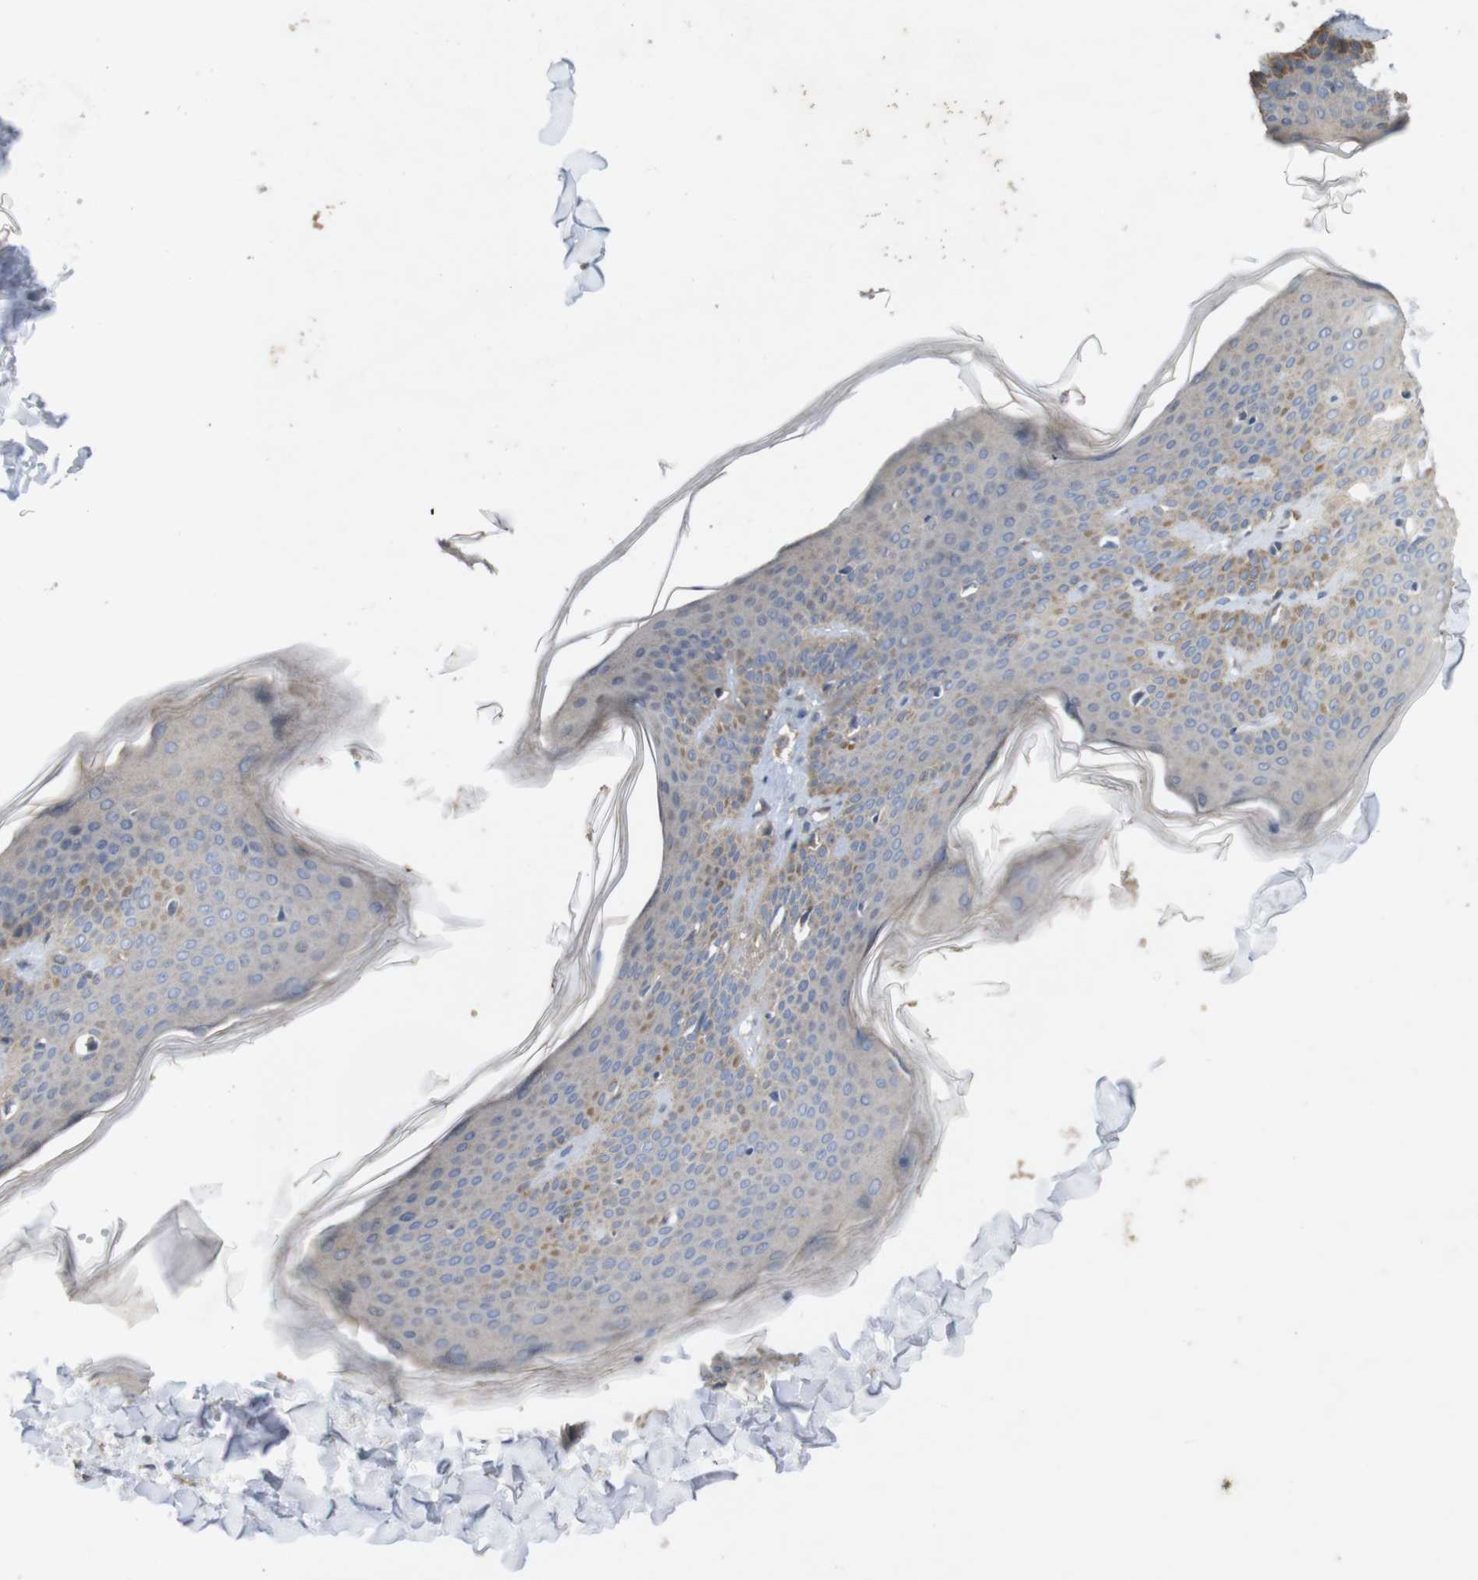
{"staining": {"intensity": "negative", "quantity": "none", "location": "none"}, "tissue": "skin", "cell_type": "Fibroblasts", "image_type": "normal", "snomed": [{"axis": "morphology", "description": "Normal tissue, NOS"}, {"axis": "topography", "description": "Skin"}], "caption": "This is a micrograph of IHC staining of unremarkable skin, which shows no expression in fibroblasts. Brightfield microscopy of immunohistochemistry stained with DAB (brown) and hematoxylin (blue), captured at high magnification.", "gene": "KCNS3", "patient": {"sex": "female", "age": 17}}